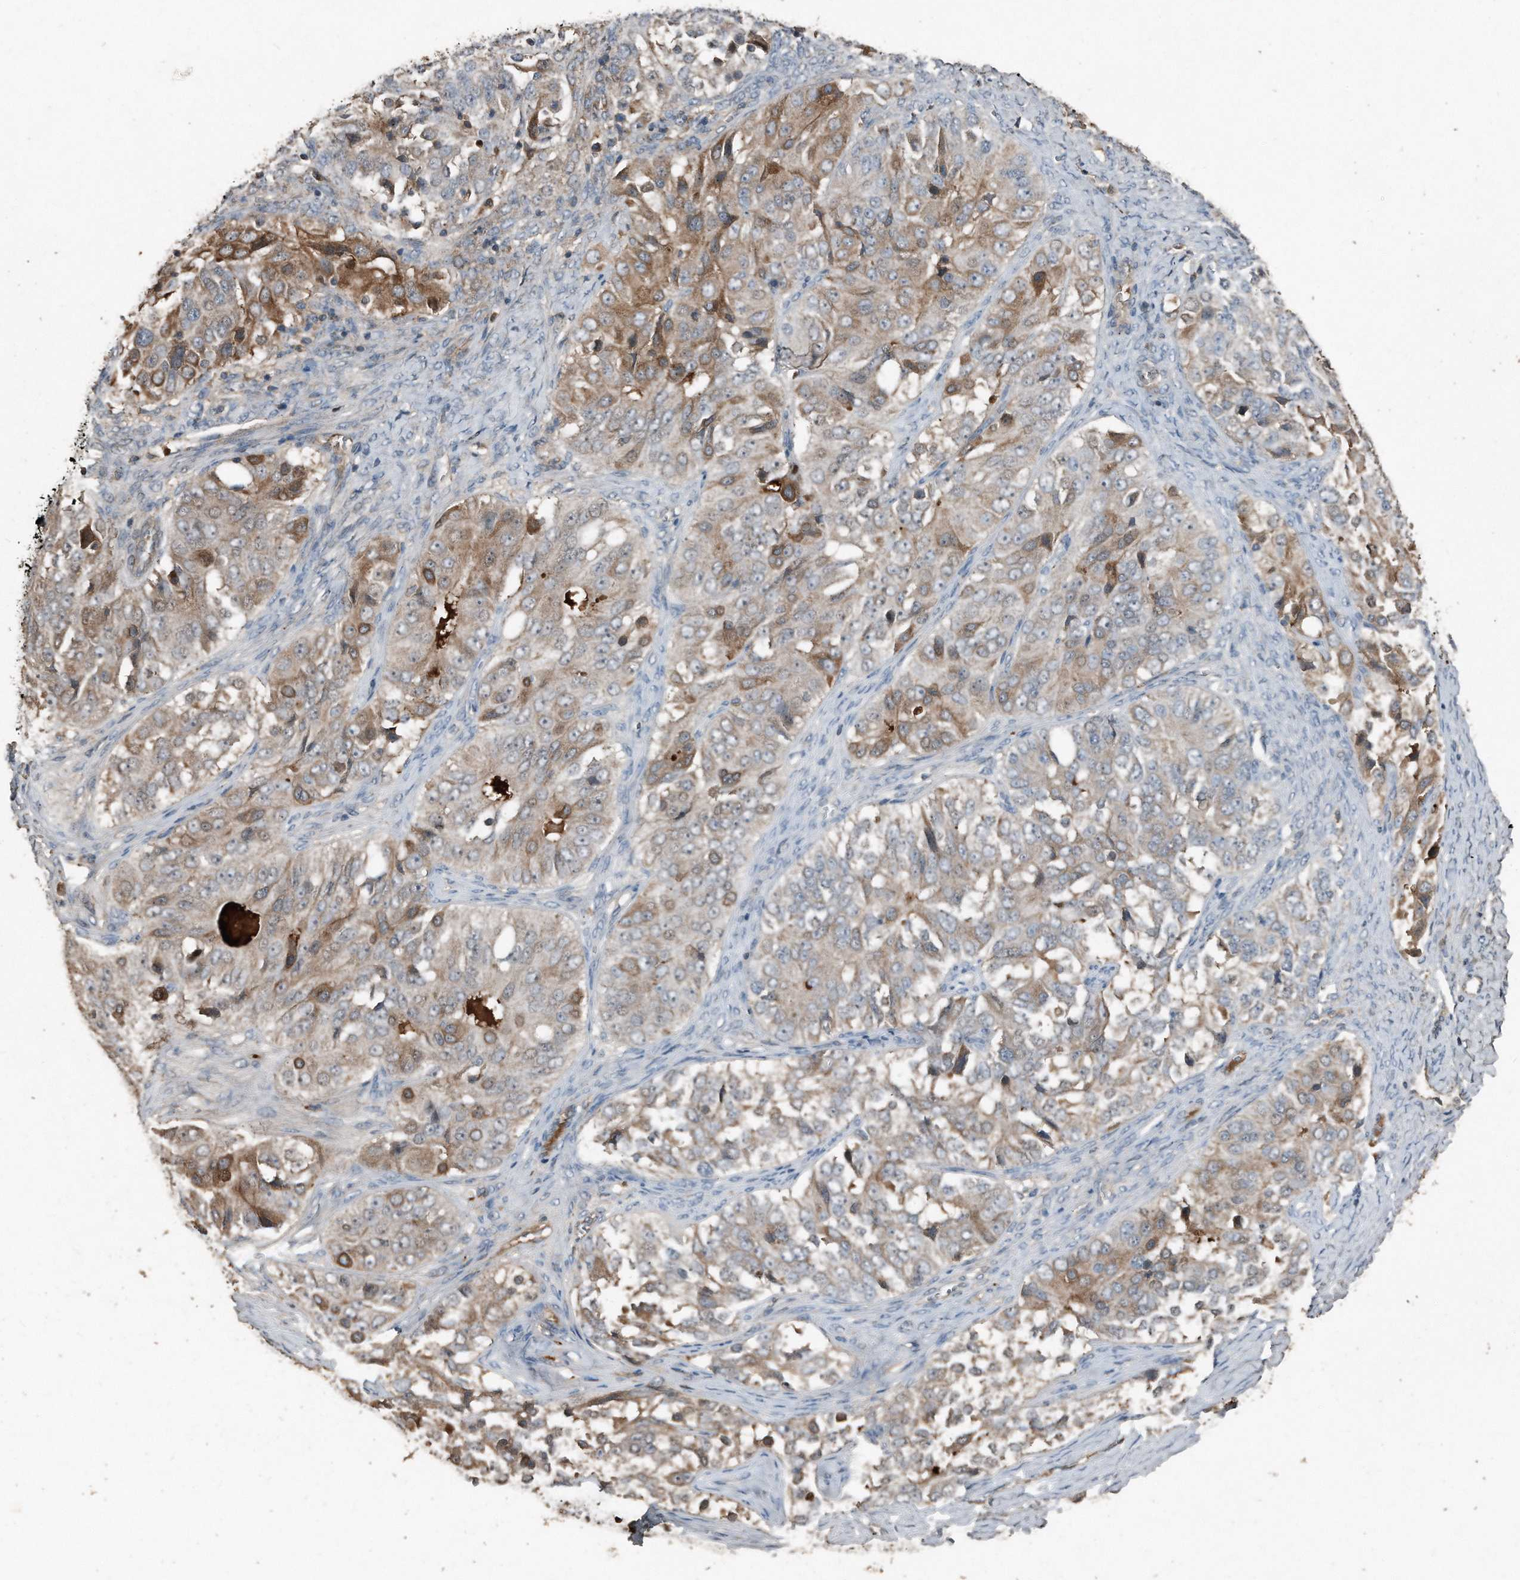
{"staining": {"intensity": "moderate", "quantity": "25%-75%", "location": "cytoplasmic/membranous"}, "tissue": "ovarian cancer", "cell_type": "Tumor cells", "image_type": "cancer", "snomed": [{"axis": "morphology", "description": "Carcinoma, endometroid"}, {"axis": "topography", "description": "Ovary"}], "caption": "Human endometroid carcinoma (ovarian) stained with a brown dye shows moderate cytoplasmic/membranous positive positivity in approximately 25%-75% of tumor cells.", "gene": "C9", "patient": {"sex": "female", "age": 51}}